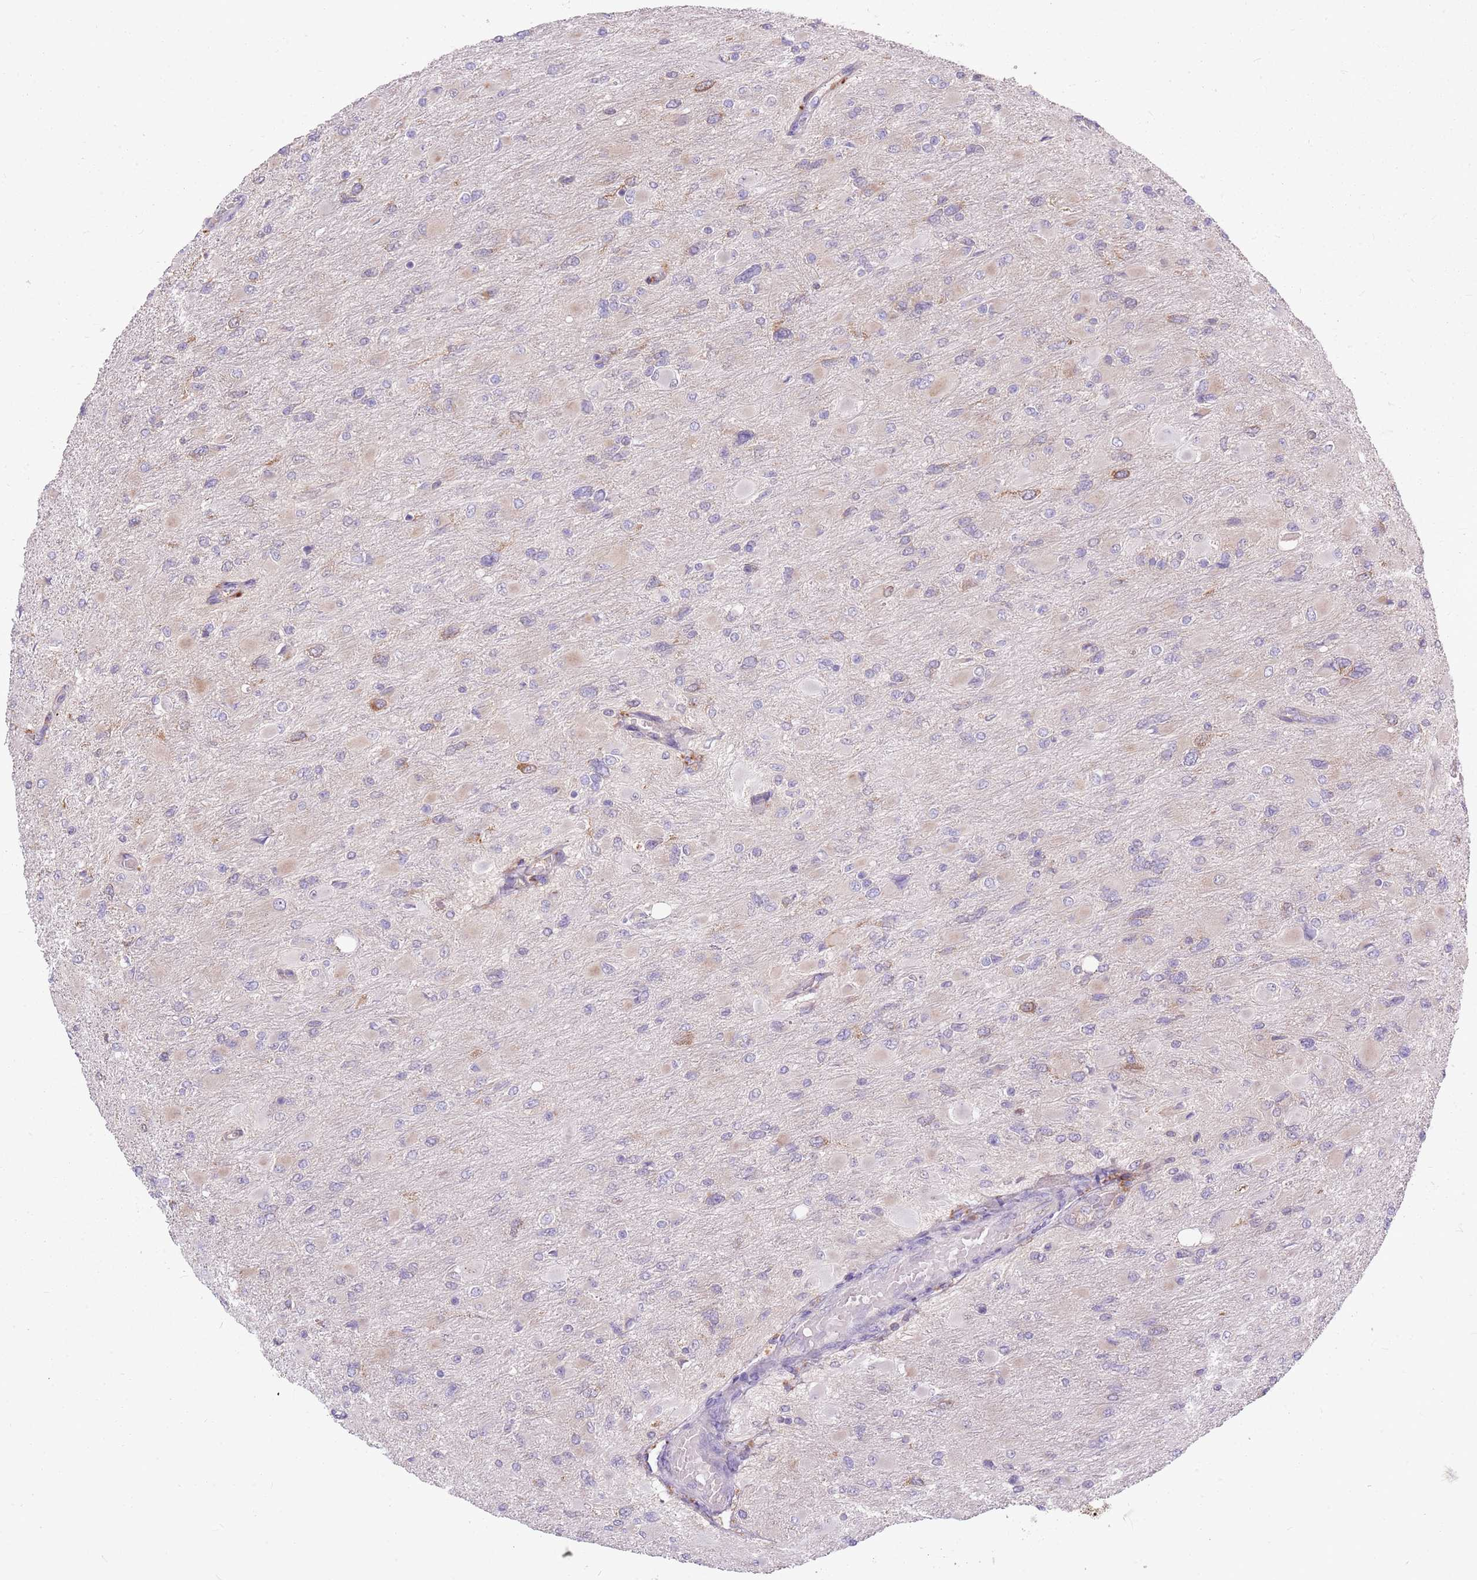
{"staining": {"intensity": "negative", "quantity": "none", "location": "none"}, "tissue": "glioma", "cell_type": "Tumor cells", "image_type": "cancer", "snomed": [{"axis": "morphology", "description": "Glioma, malignant, High grade"}, {"axis": "topography", "description": "Cerebral cortex"}], "caption": "Tumor cells show no significant protein staining in malignant glioma (high-grade). (IHC, brightfield microscopy, high magnification).", "gene": "PPP1R27", "patient": {"sex": "female", "age": 36}}